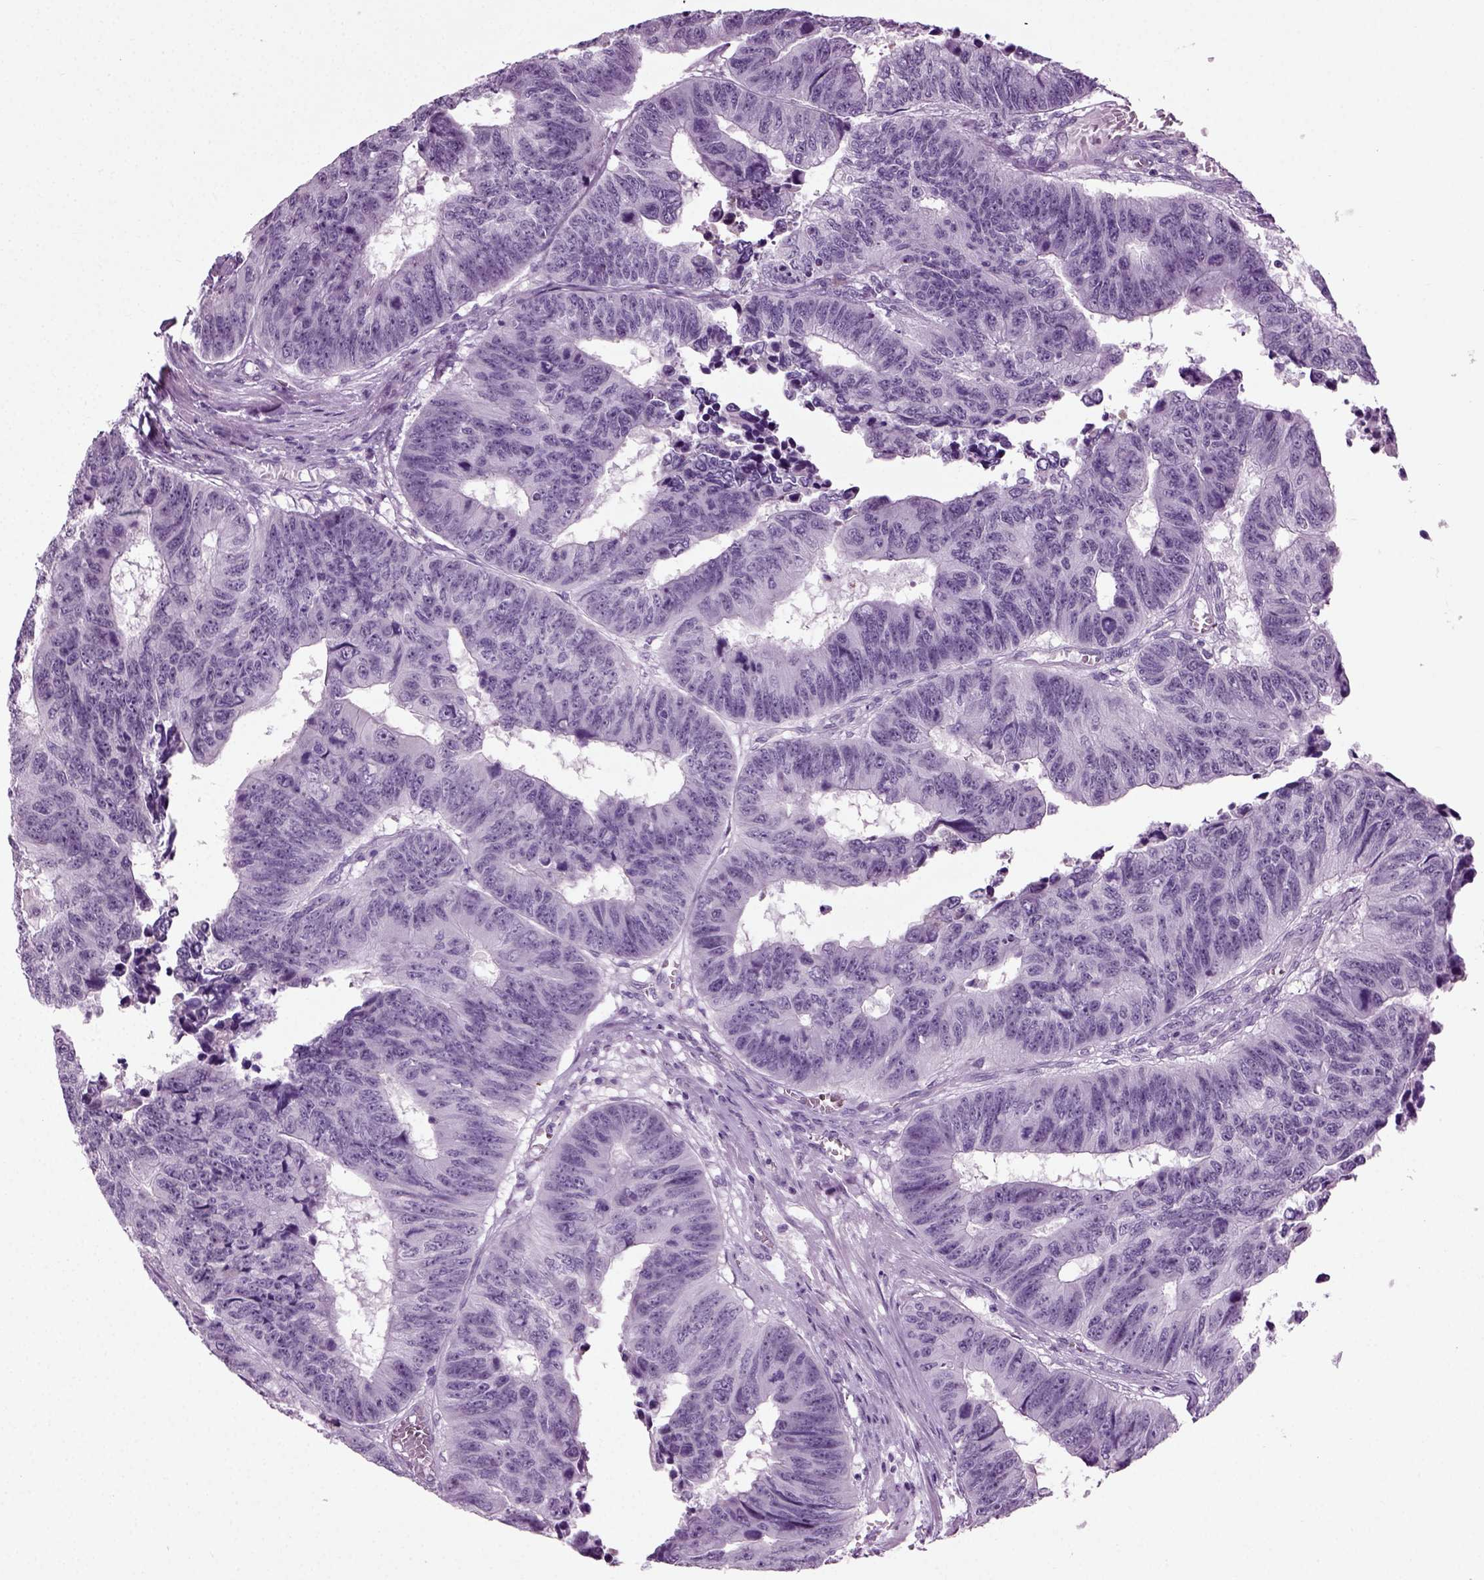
{"staining": {"intensity": "negative", "quantity": "none", "location": "none"}, "tissue": "colorectal cancer", "cell_type": "Tumor cells", "image_type": "cancer", "snomed": [{"axis": "morphology", "description": "Adenocarcinoma, NOS"}, {"axis": "topography", "description": "Rectum"}], "caption": "Immunohistochemistry (IHC) histopathology image of neoplastic tissue: colorectal cancer (adenocarcinoma) stained with DAB displays no significant protein expression in tumor cells.", "gene": "PRLH", "patient": {"sex": "female", "age": 85}}